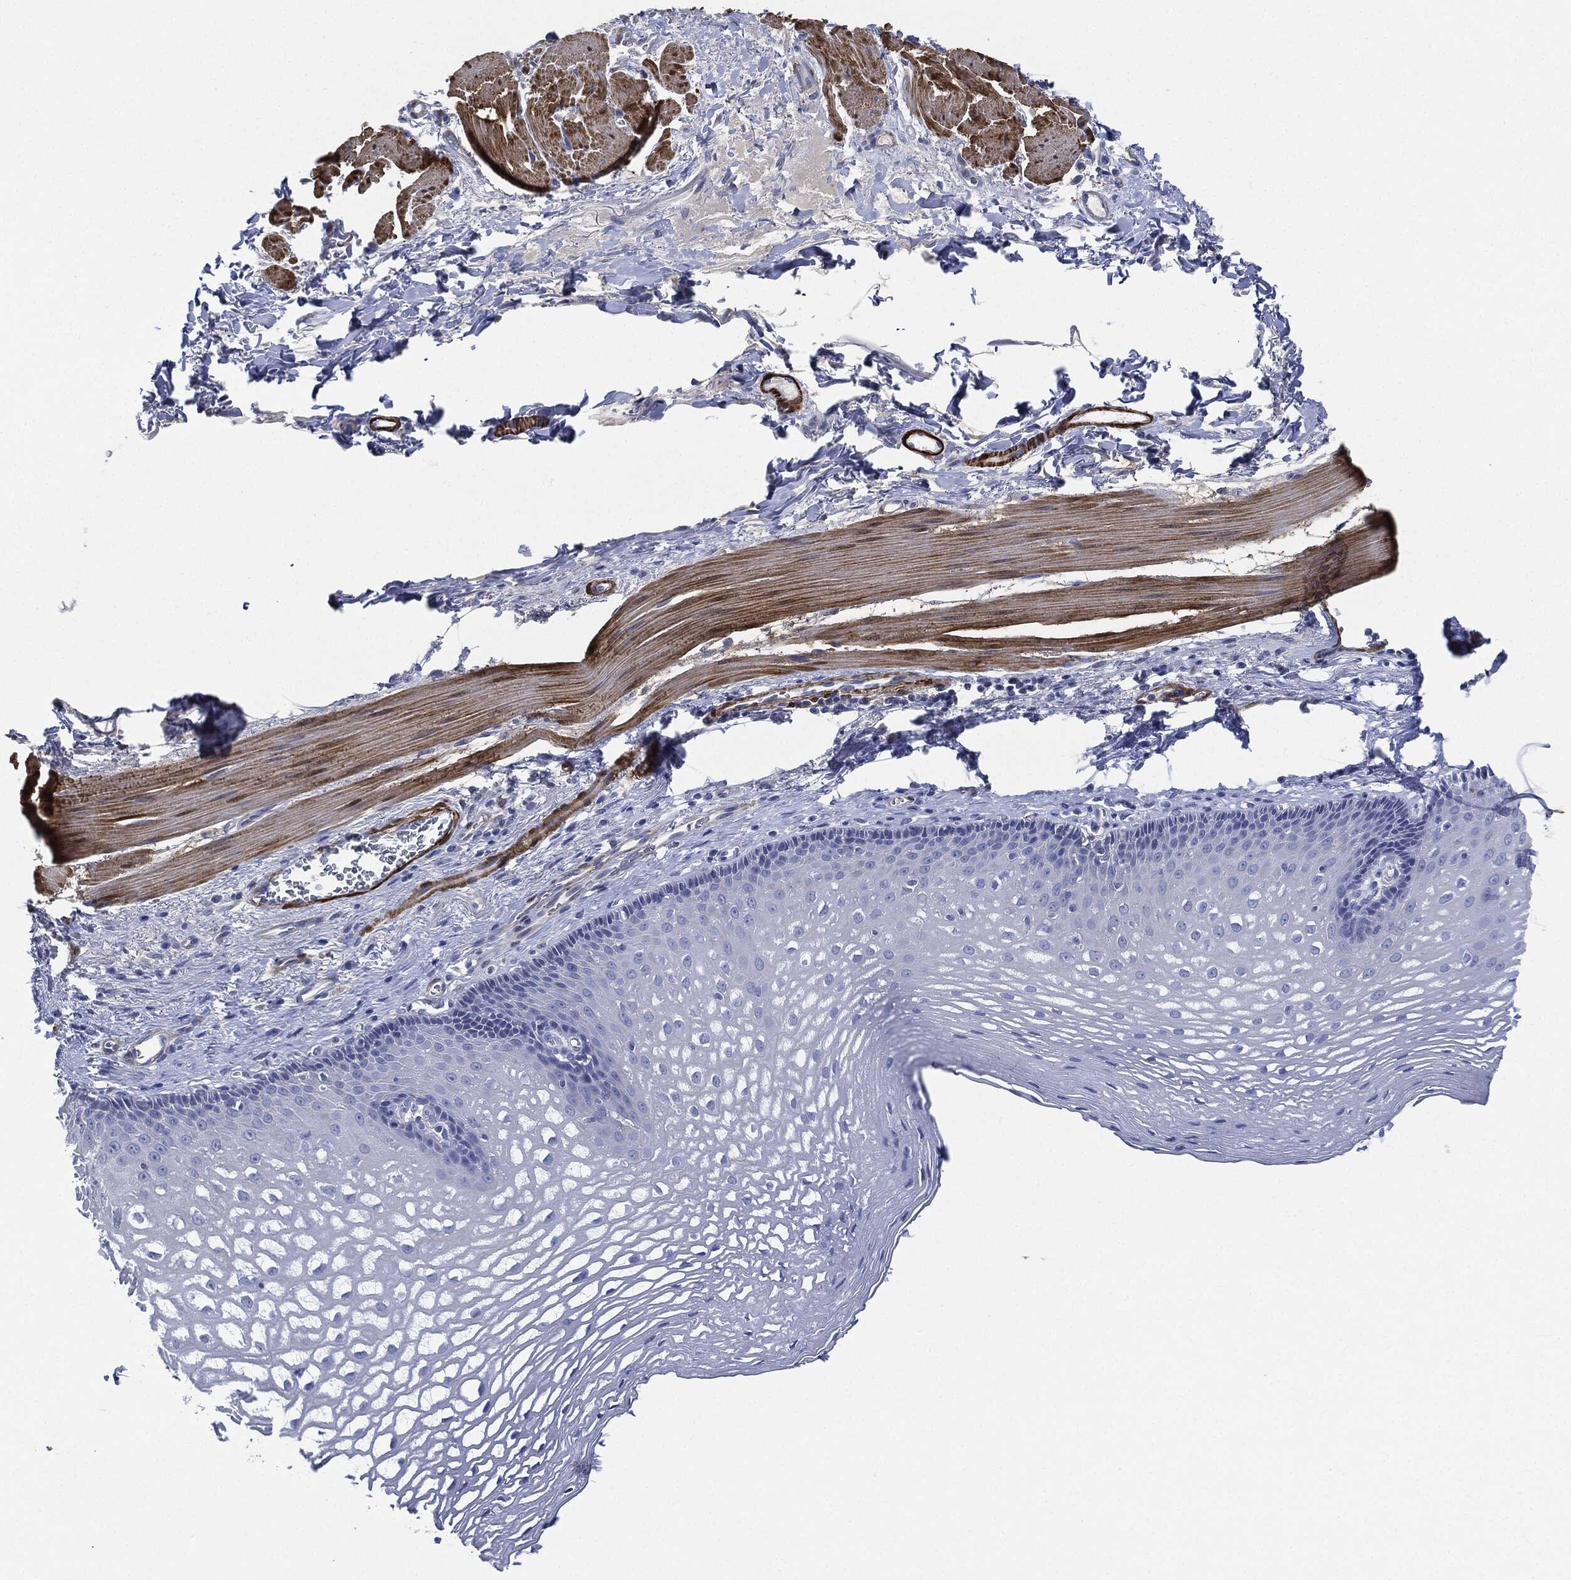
{"staining": {"intensity": "negative", "quantity": "none", "location": "none"}, "tissue": "esophagus", "cell_type": "Squamous epithelial cells", "image_type": "normal", "snomed": [{"axis": "morphology", "description": "Normal tissue, NOS"}, {"axis": "topography", "description": "Esophagus"}], "caption": "Squamous epithelial cells show no significant protein expression in benign esophagus.", "gene": "TAGLN", "patient": {"sex": "male", "age": 76}}